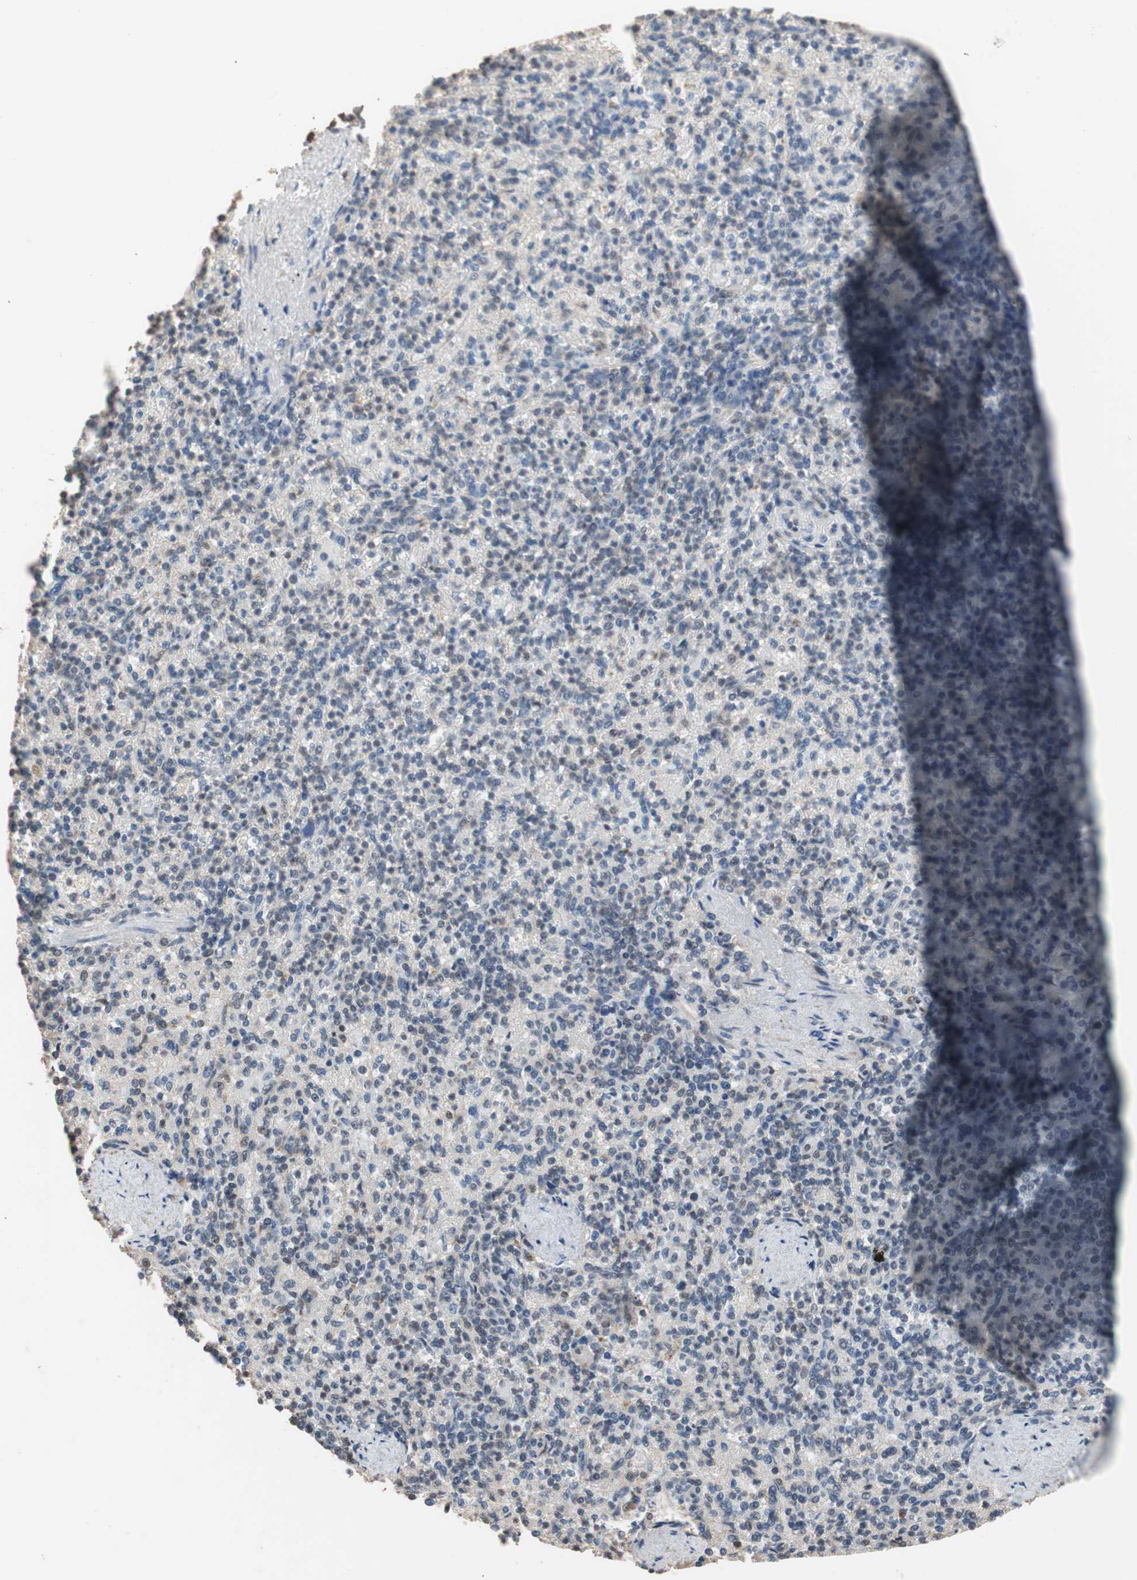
{"staining": {"intensity": "moderate", "quantity": "25%-75%", "location": "cytoplasmic/membranous,nuclear"}, "tissue": "spleen", "cell_type": "Cells in red pulp", "image_type": "normal", "snomed": [{"axis": "morphology", "description": "Normal tissue, NOS"}, {"axis": "topography", "description": "Spleen"}], "caption": "The photomicrograph reveals staining of unremarkable spleen, revealing moderate cytoplasmic/membranous,nuclear protein positivity (brown color) within cells in red pulp.", "gene": "CDC5L", "patient": {"sex": "female", "age": 74}}